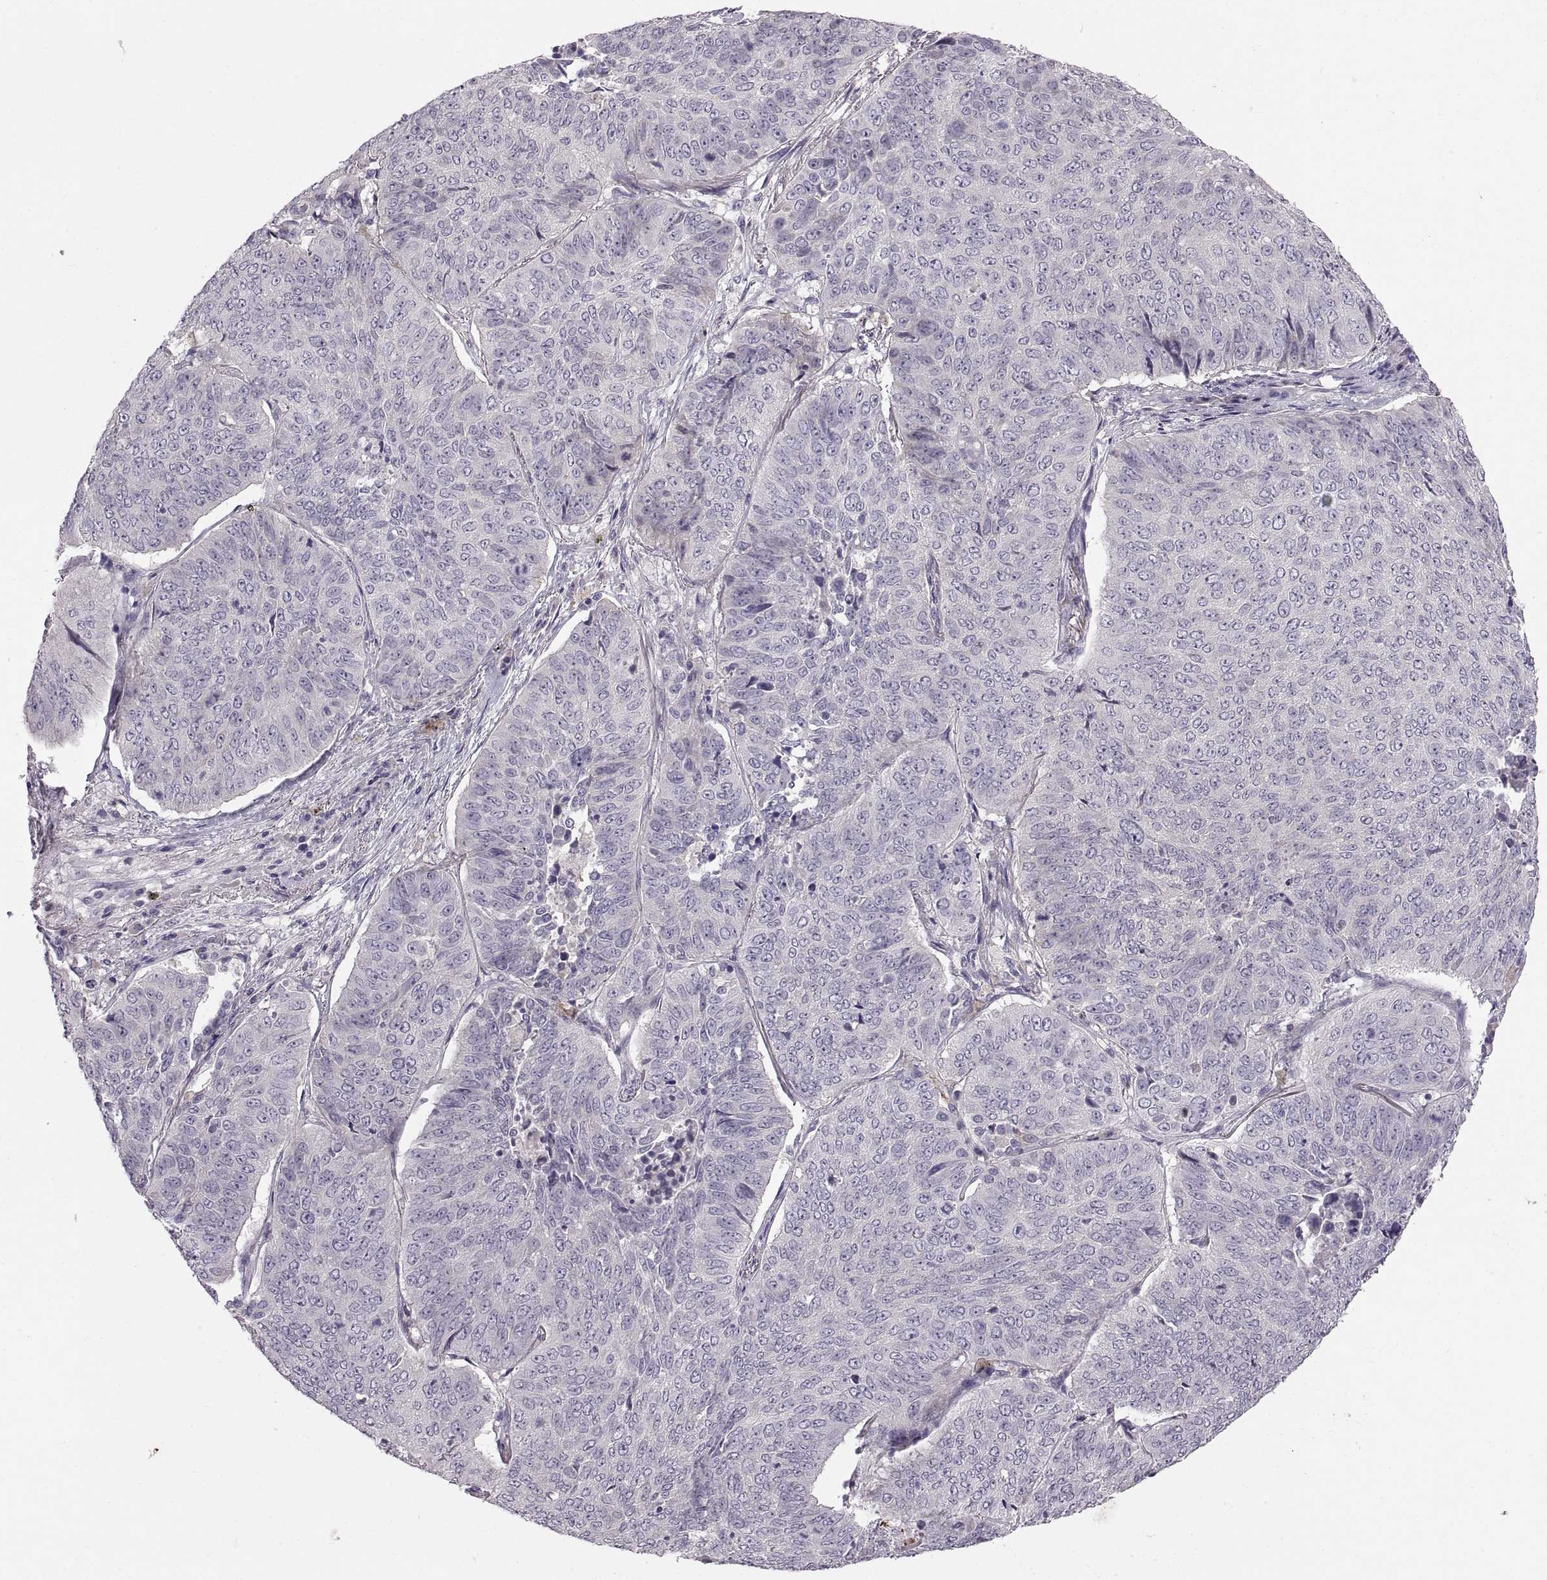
{"staining": {"intensity": "negative", "quantity": "none", "location": "none"}, "tissue": "lung cancer", "cell_type": "Tumor cells", "image_type": "cancer", "snomed": [{"axis": "morphology", "description": "Normal tissue, NOS"}, {"axis": "morphology", "description": "Squamous cell carcinoma, NOS"}, {"axis": "topography", "description": "Bronchus"}, {"axis": "topography", "description": "Lung"}], "caption": "Immunohistochemical staining of human lung cancer (squamous cell carcinoma) exhibits no significant positivity in tumor cells.", "gene": "WFDC8", "patient": {"sex": "male", "age": 64}}